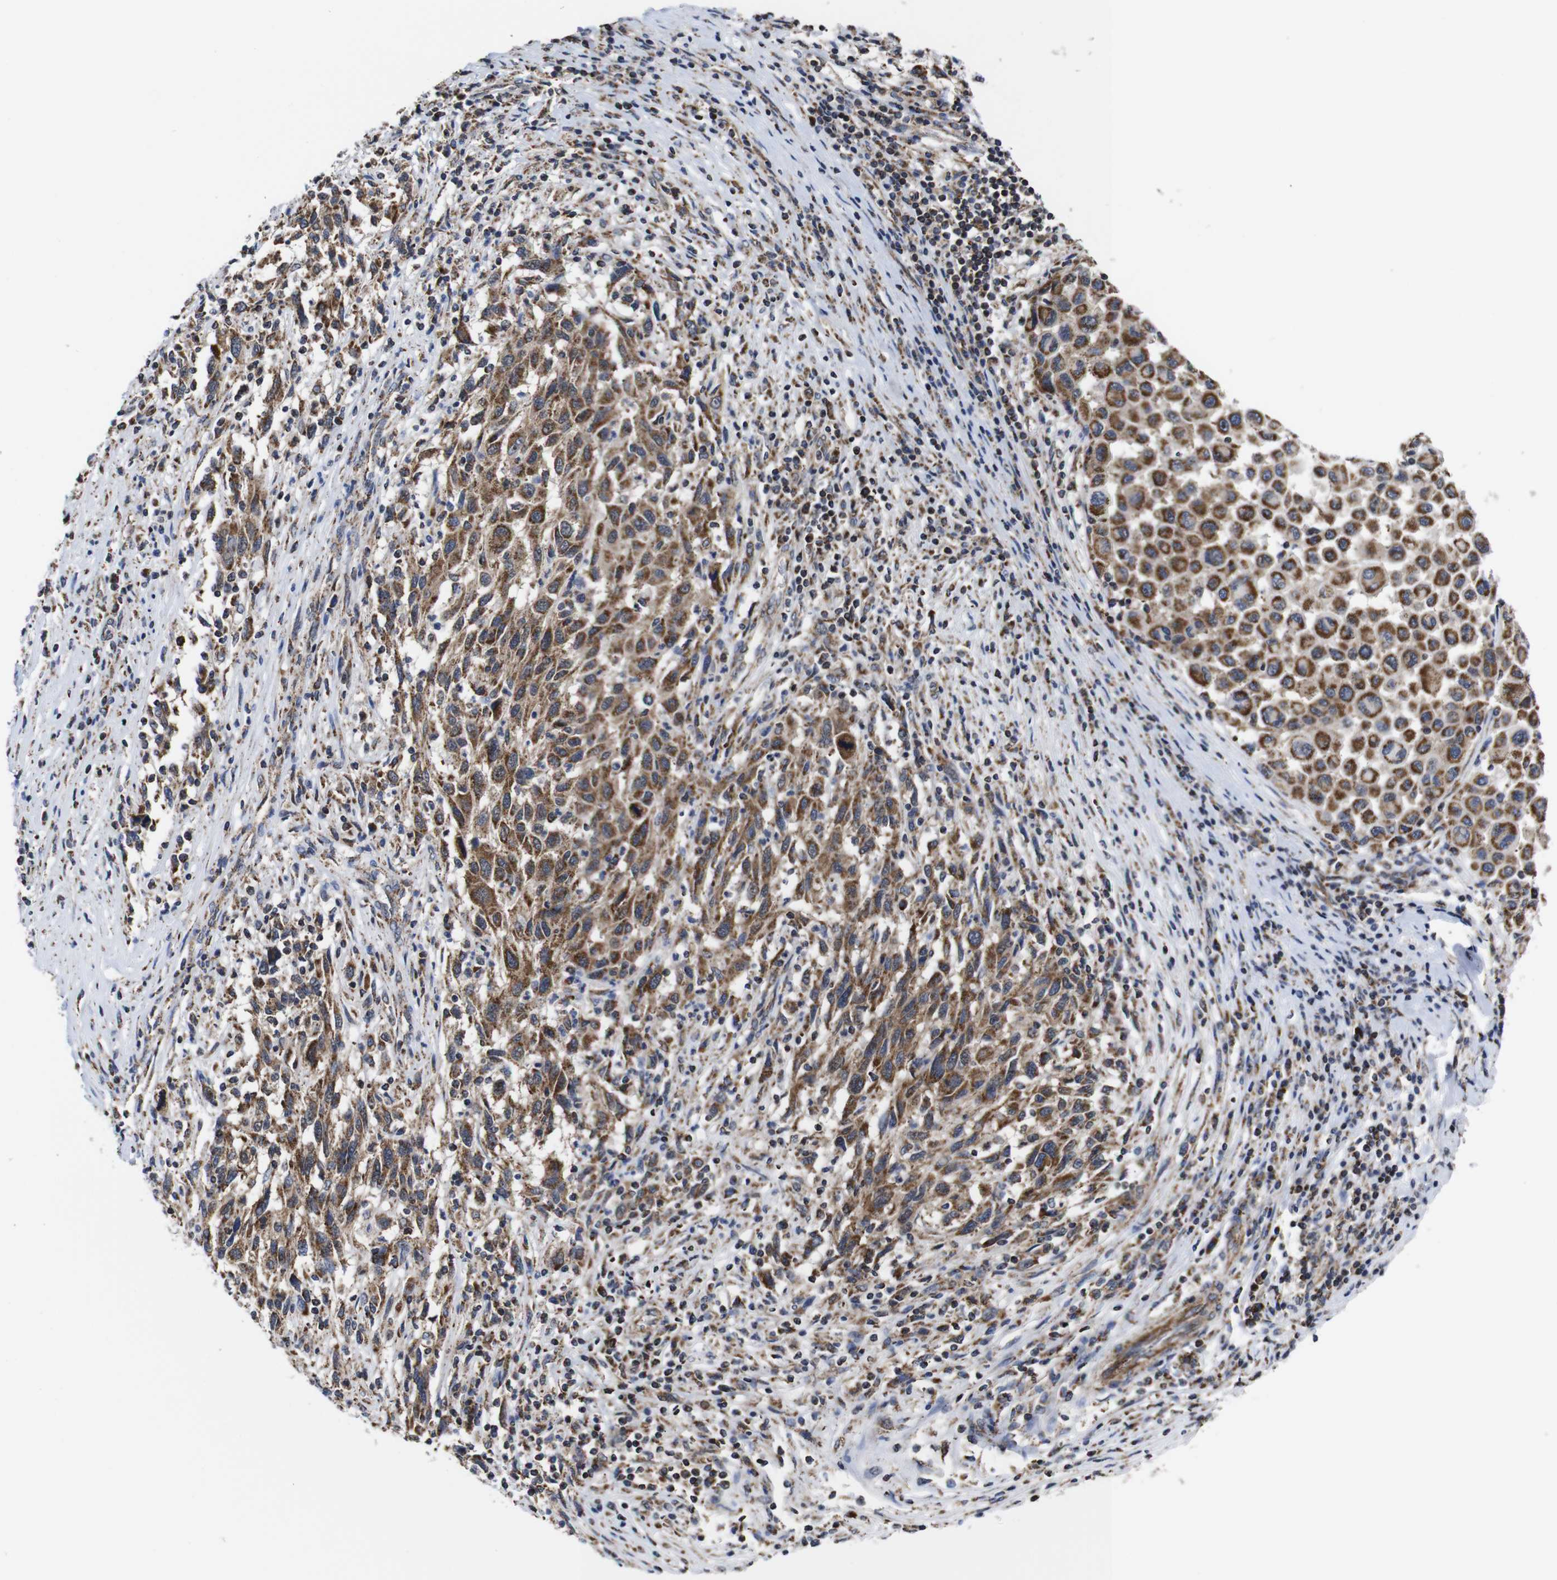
{"staining": {"intensity": "strong", "quantity": ">75%", "location": "cytoplasmic/membranous"}, "tissue": "melanoma", "cell_type": "Tumor cells", "image_type": "cancer", "snomed": [{"axis": "morphology", "description": "Malignant melanoma, Metastatic site"}, {"axis": "topography", "description": "Lymph node"}], "caption": "Melanoma stained with a protein marker exhibits strong staining in tumor cells.", "gene": "C17orf80", "patient": {"sex": "male", "age": 61}}